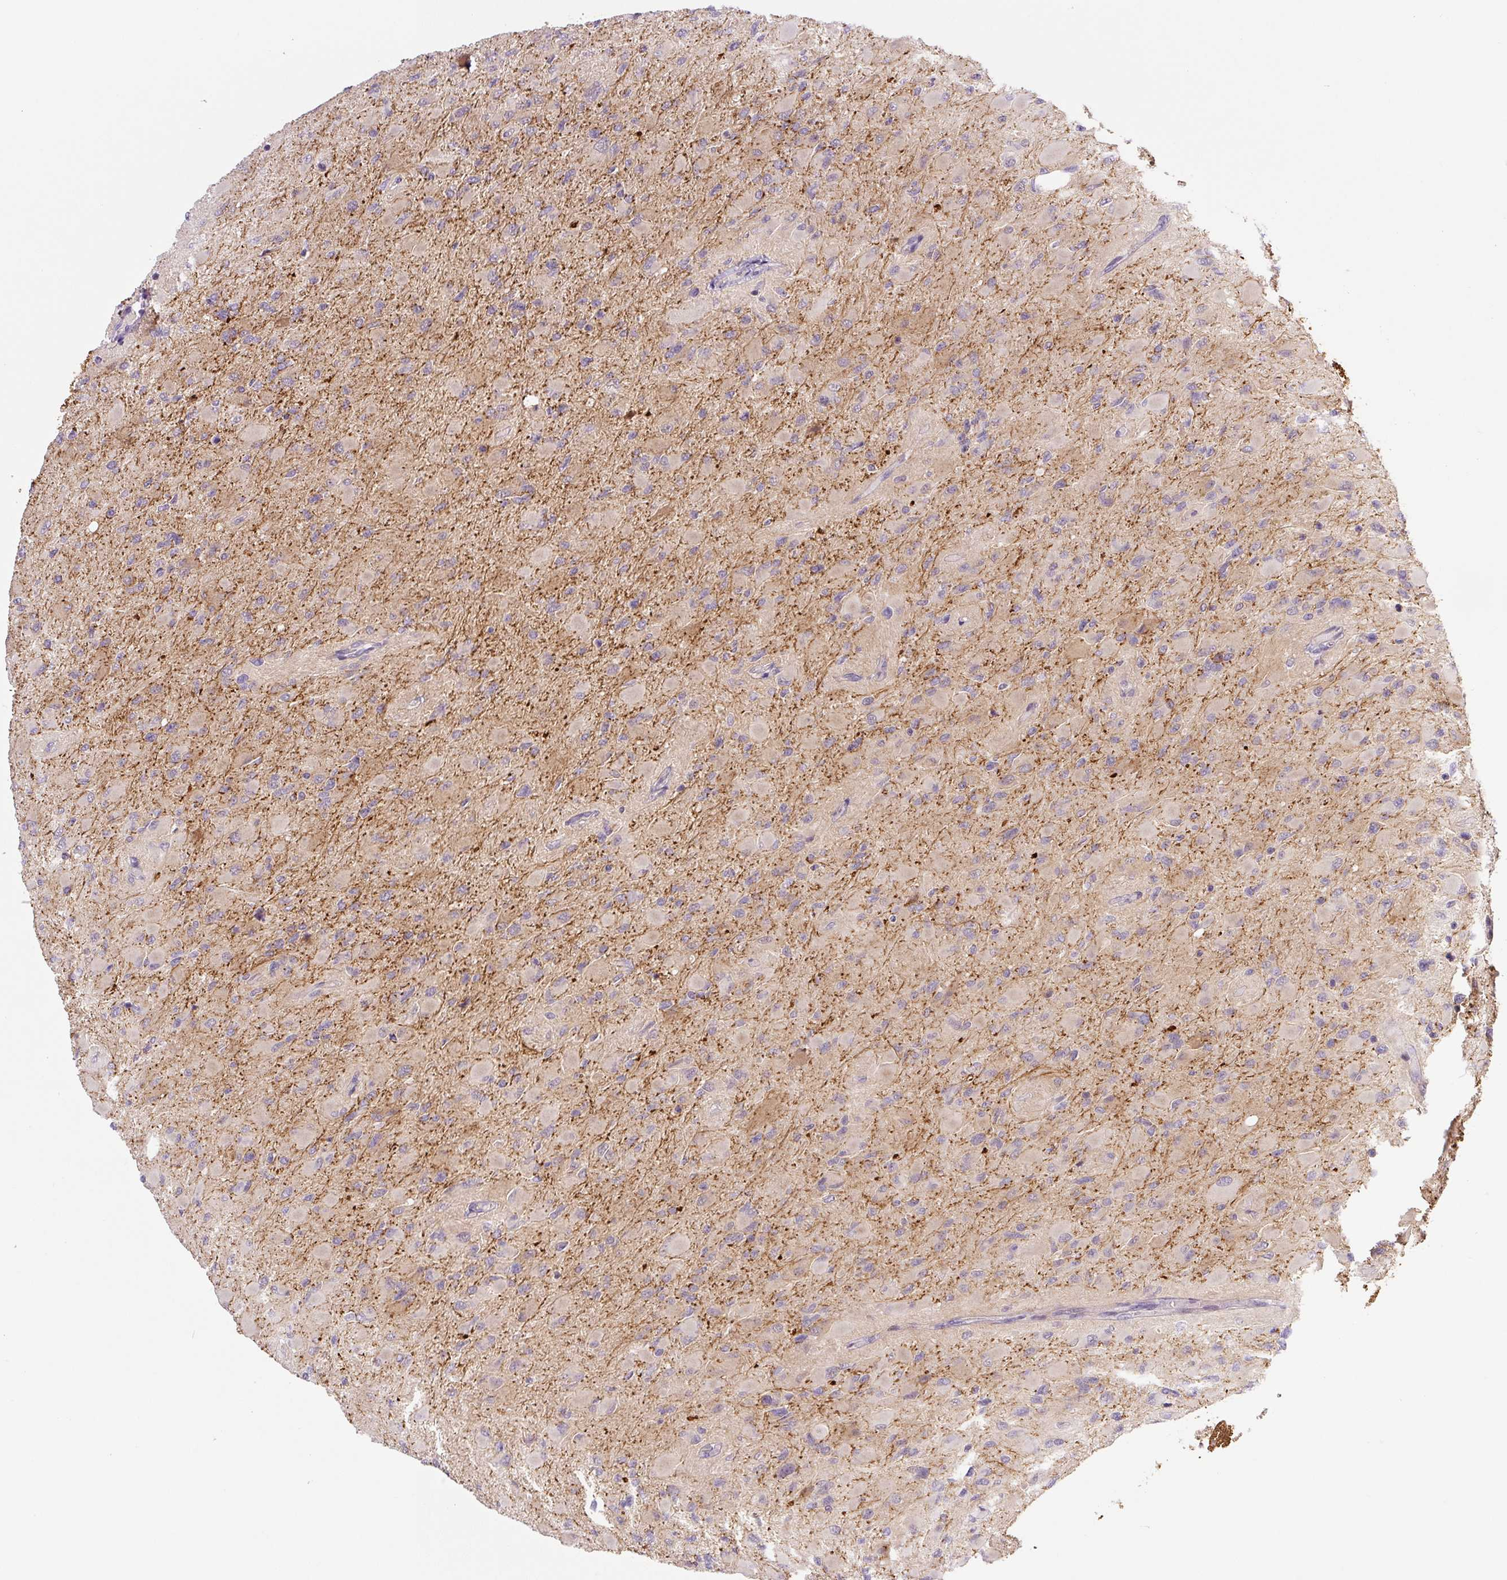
{"staining": {"intensity": "negative", "quantity": "none", "location": "none"}, "tissue": "glioma", "cell_type": "Tumor cells", "image_type": "cancer", "snomed": [{"axis": "morphology", "description": "Glioma, malignant, High grade"}, {"axis": "topography", "description": "Cerebral cortex"}], "caption": "Immunohistochemistry (IHC) of human malignant high-grade glioma reveals no positivity in tumor cells.", "gene": "PRKAA2", "patient": {"sex": "female", "age": 36}}